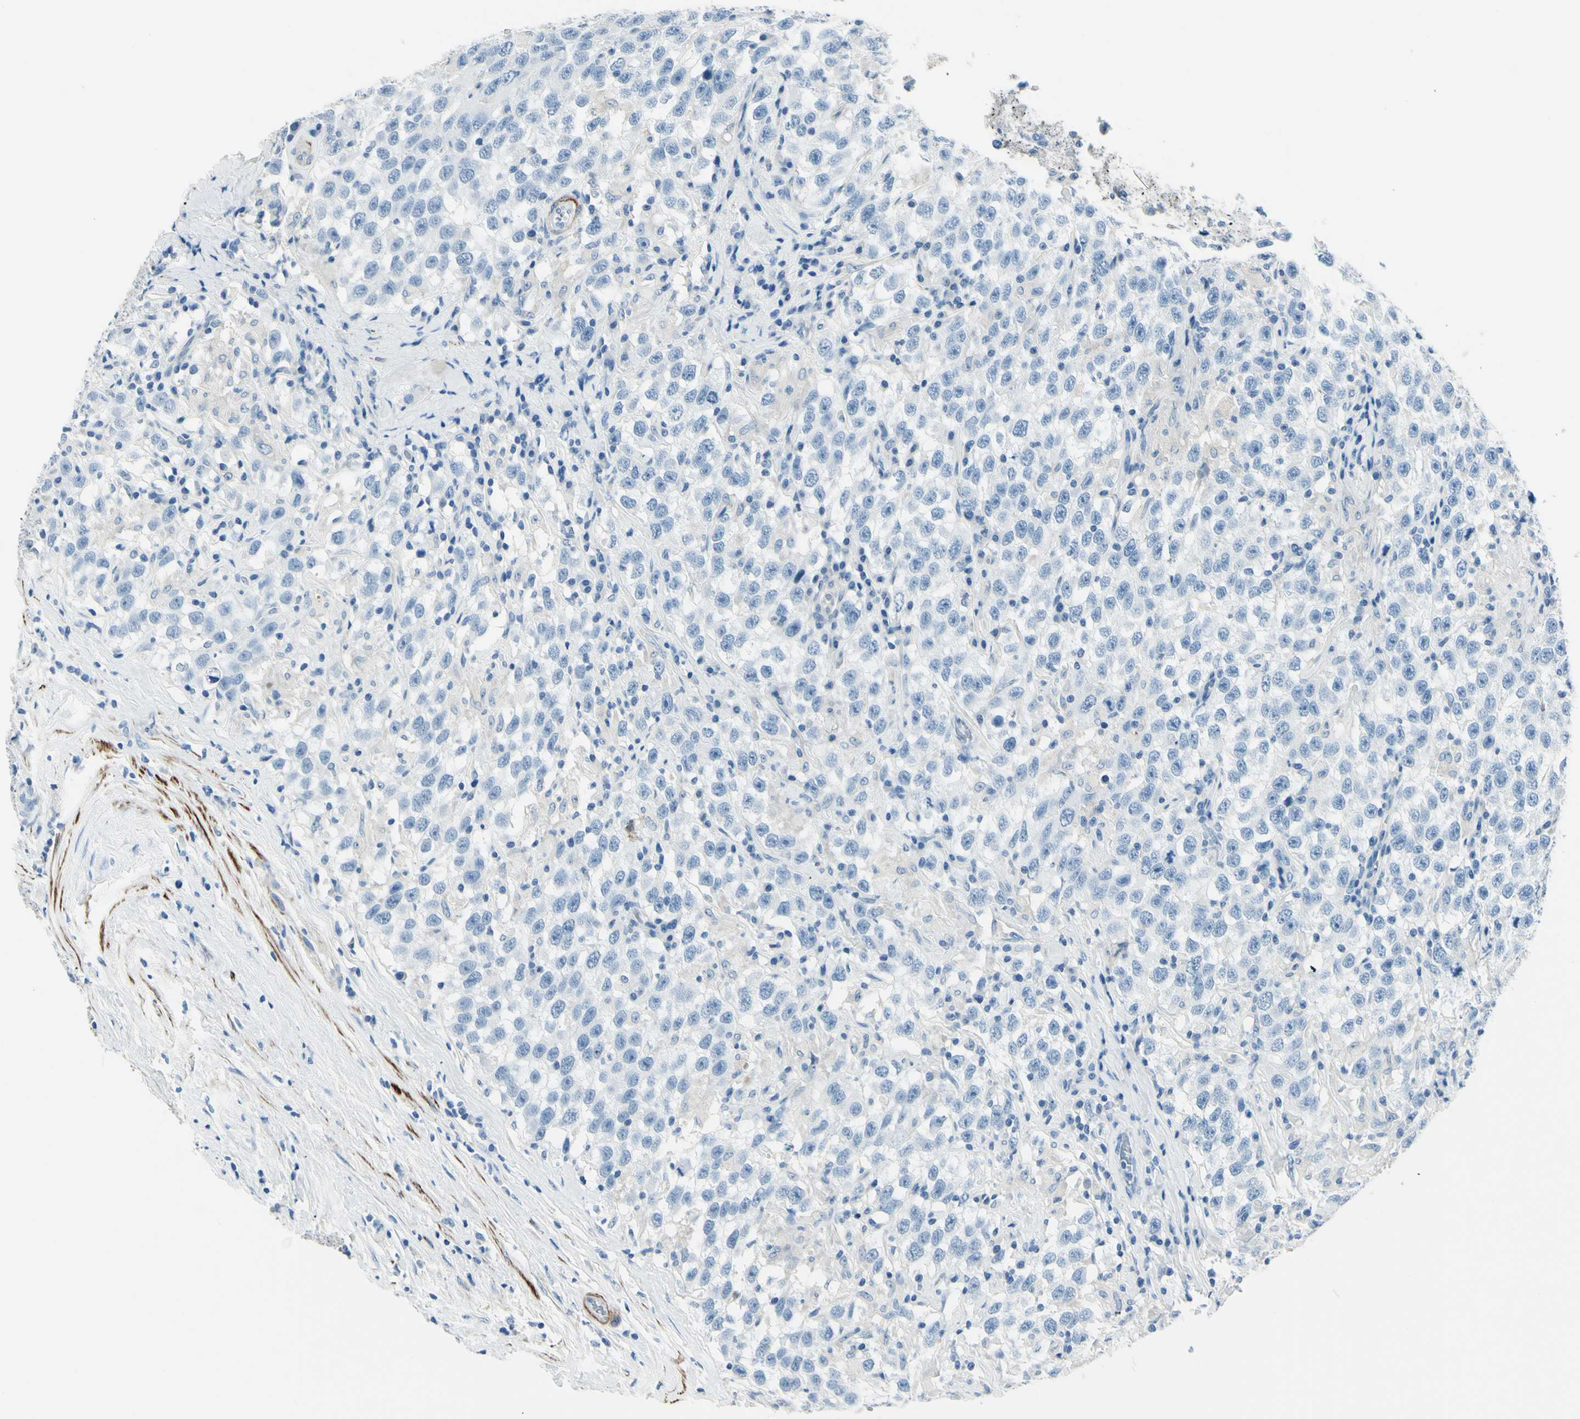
{"staining": {"intensity": "negative", "quantity": "none", "location": "none"}, "tissue": "testis cancer", "cell_type": "Tumor cells", "image_type": "cancer", "snomed": [{"axis": "morphology", "description": "Seminoma, NOS"}, {"axis": "topography", "description": "Testis"}], "caption": "Photomicrograph shows no protein expression in tumor cells of seminoma (testis) tissue. The staining was performed using DAB (3,3'-diaminobenzidine) to visualize the protein expression in brown, while the nuclei were stained in blue with hematoxylin (Magnification: 20x).", "gene": "CDH15", "patient": {"sex": "male", "age": 41}}